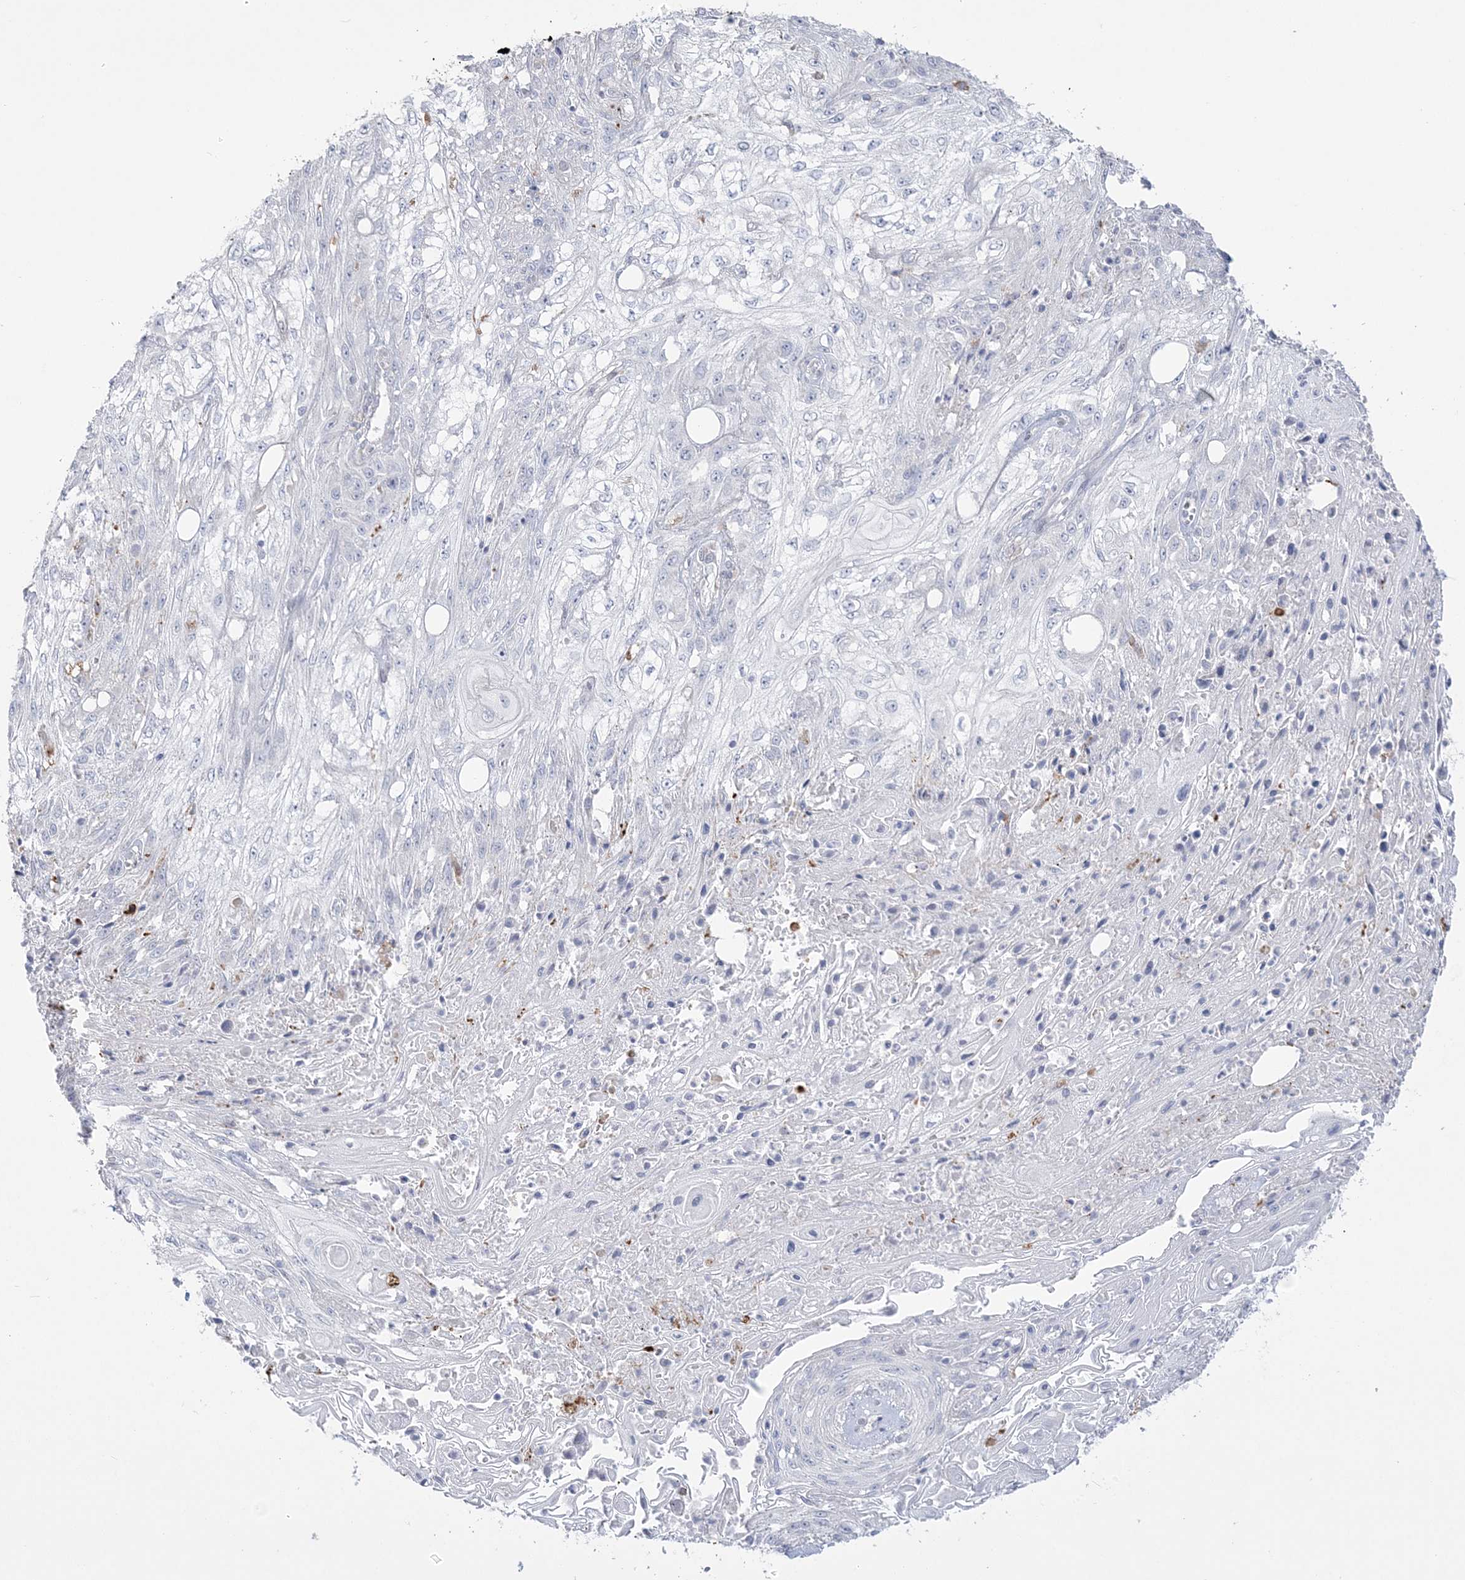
{"staining": {"intensity": "negative", "quantity": "none", "location": "none"}, "tissue": "skin cancer", "cell_type": "Tumor cells", "image_type": "cancer", "snomed": [{"axis": "morphology", "description": "Squamous cell carcinoma, NOS"}, {"axis": "morphology", "description": "Squamous cell carcinoma, metastatic, NOS"}, {"axis": "topography", "description": "Skin"}, {"axis": "topography", "description": "Lymph node"}], "caption": "Squamous cell carcinoma (skin) was stained to show a protein in brown. There is no significant staining in tumor cells.", "gene": "HAAO", "patient": {"sex": "male", "age": 75}}